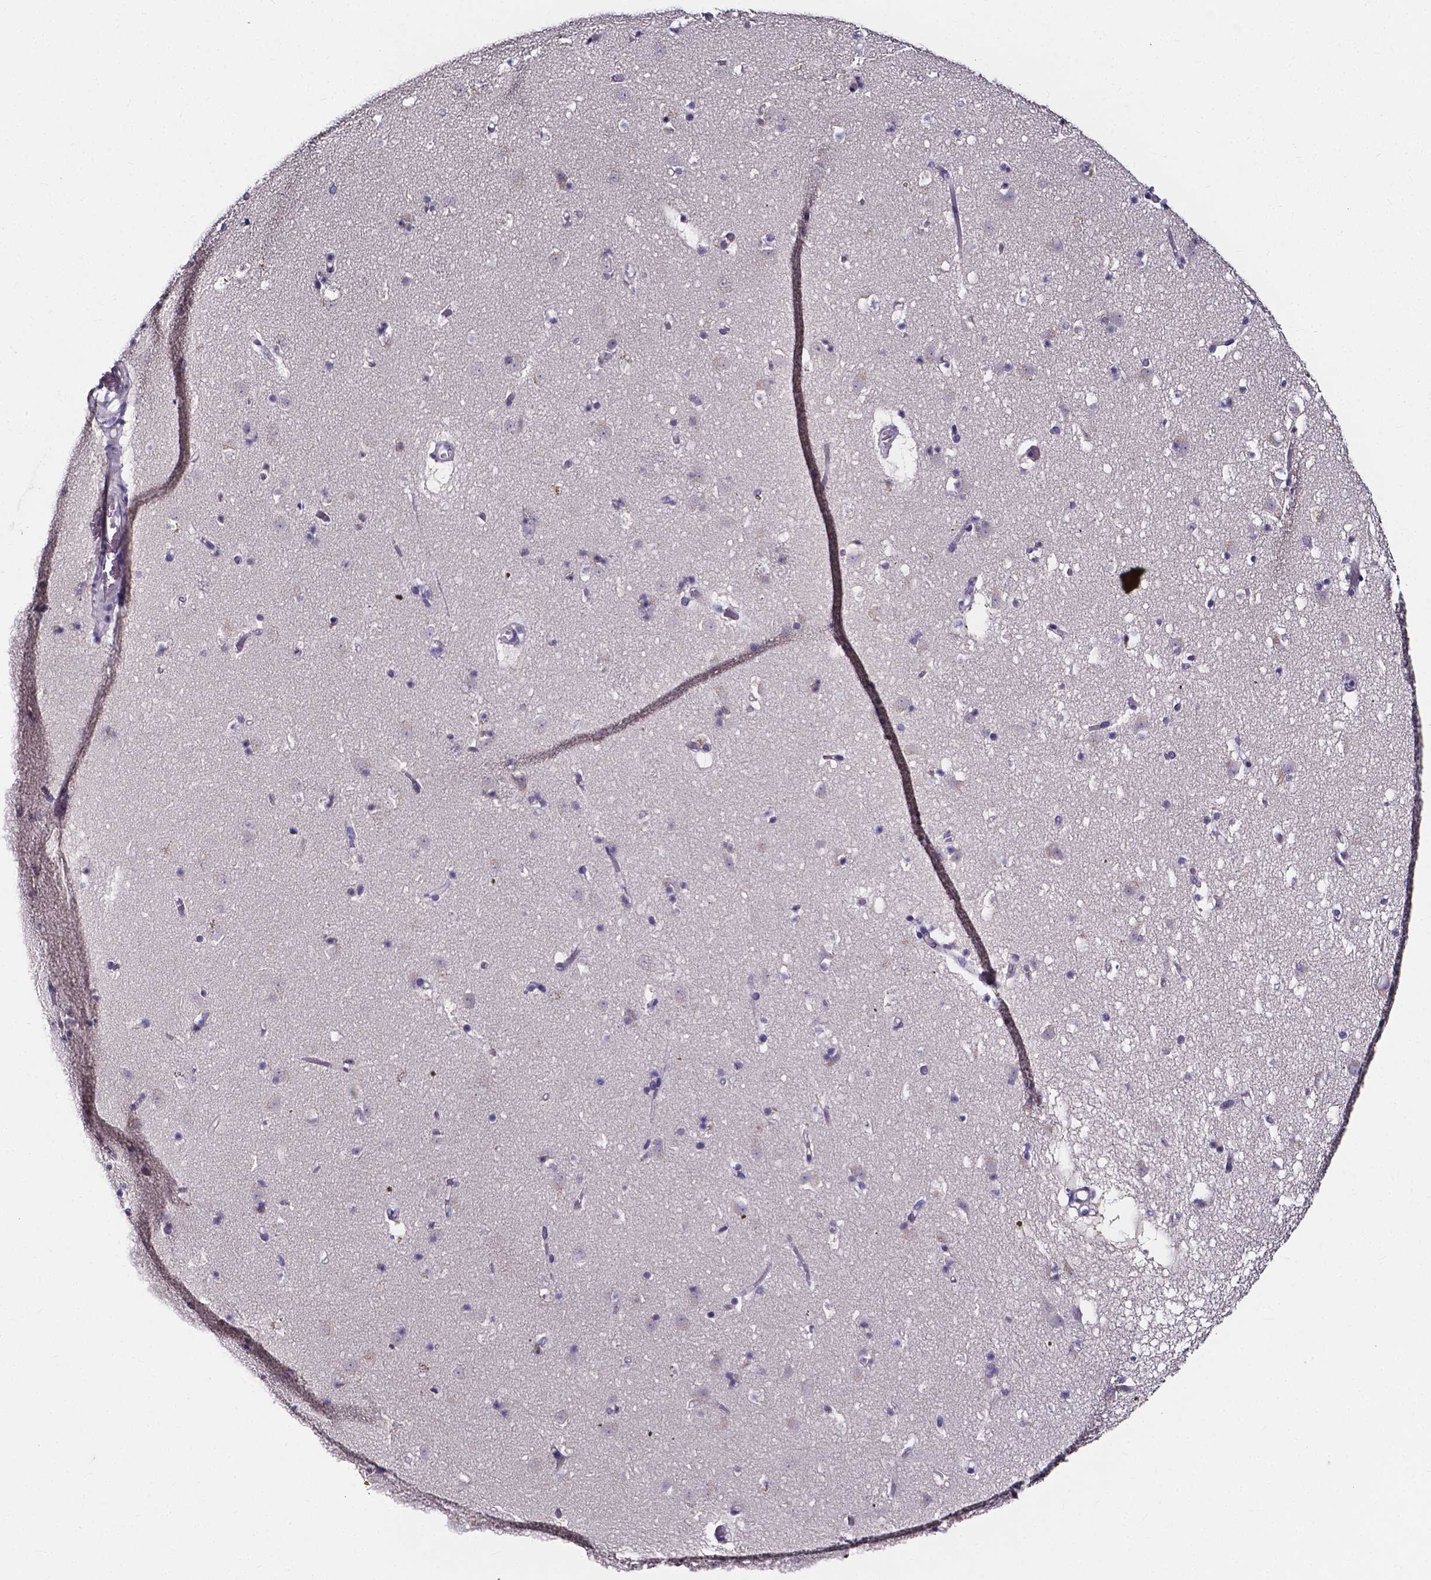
{"staining": {"intensity": "negative", "quantity": "none", "location": "none"}, "tissue": "caudate", "cell_type": "Glial cells", "image_type": "normal", "snomed": [{"axis": "morphology", "description": "Normal tissue, NOS"}, {"axis": "topography", "description": "Lateral ventricle wall"}], "caption": "An IHC micrograph of benign caudate is shown. There is no staining in glial cells of caudate. (Stains: DAB (3,3'-diaminobenzidine) IHC with hematoxylin counter stain, Microscopy: brightfield microscopy at high magnification).", "gene": "SPOCD1", "patient": {"sex": "female", "age": 42}}